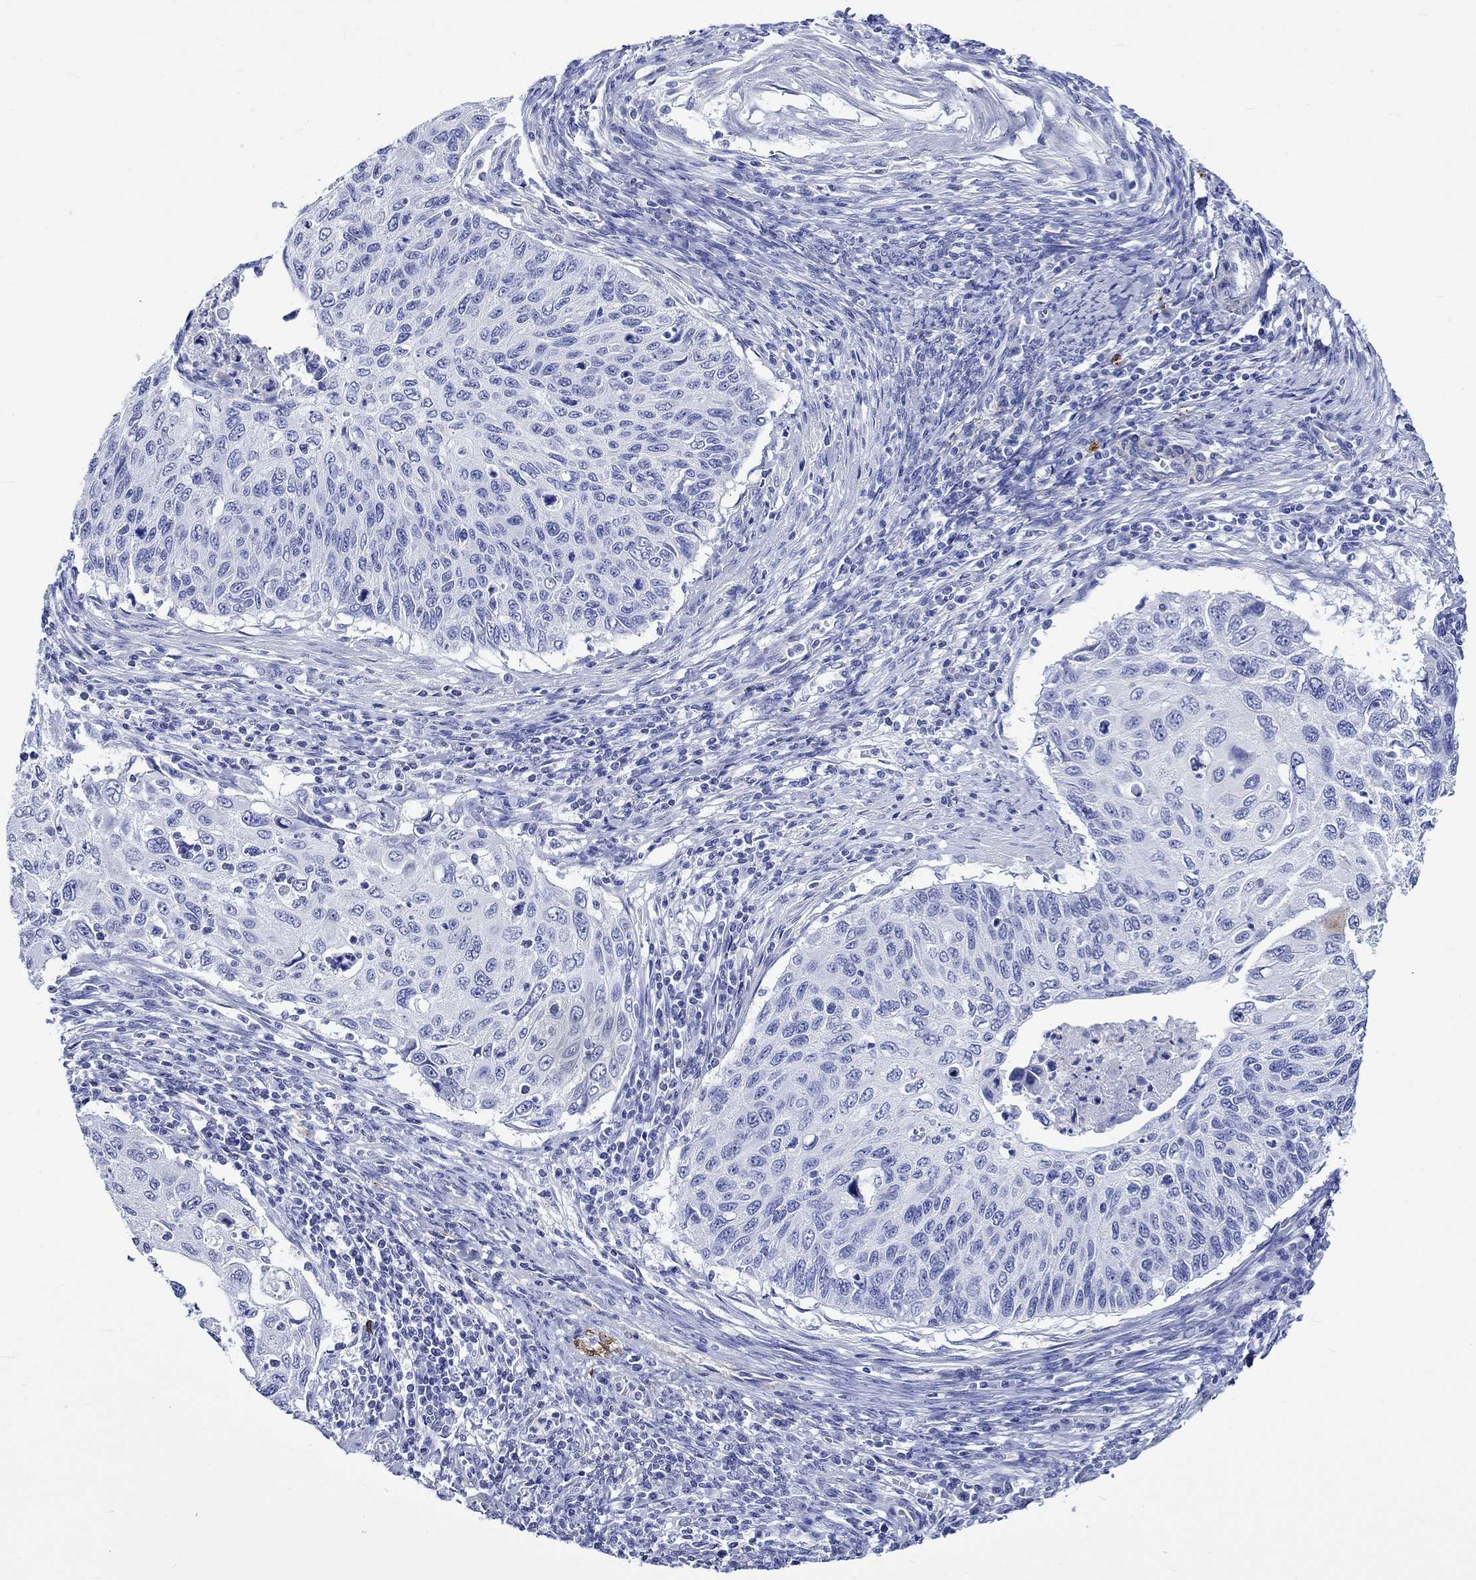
{"staining": {"intensity": "negative", "quantity": "none", "location": "none"}, "tissue": "cervical cancer", "cell_type": "Tumor cells", "image_type": "cancer", "snomed": [{"axis": "morphology", "description": "Squamous cell carcinoma, NOS"}, {"axis": "topography", "description": "Cervix"}], "caption": "Immunohistochemical staining of human cervical cancer (squamous cell carcinoma) exhibits no significant expression in tumor cells.", "gene": "CRYAB", "patient": {"sex": "female", "age": 70}}